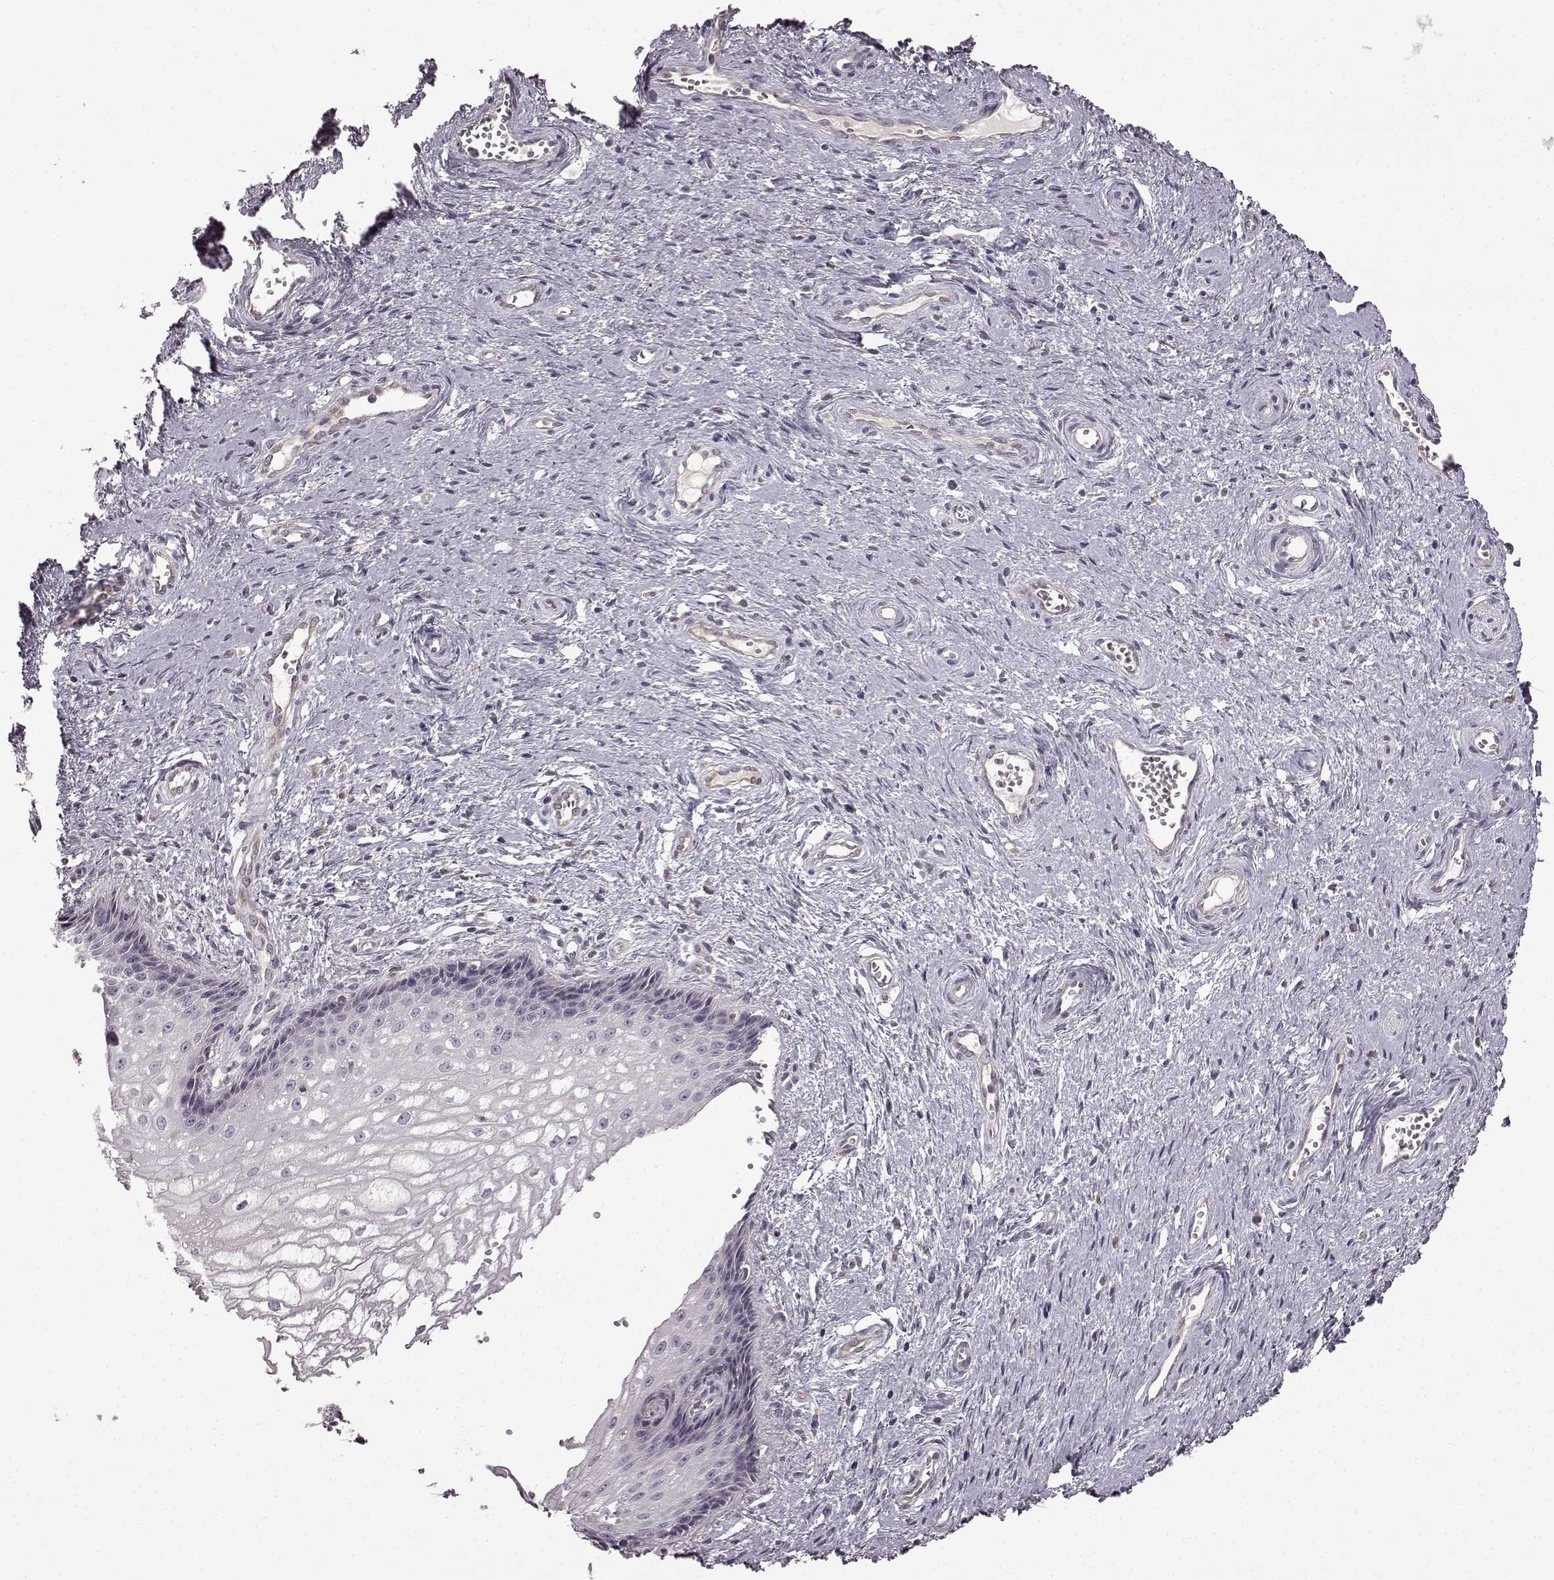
{"staining": {"intensity": "negative", "quantity": "none", "location": "none"}, "tissue": "cervical cancer", "cell_type": "Tumor cells", "image_type": "cancer", "snomed": [{"axis": "morphology", "description": "Squamous cell carcinoma, NOS"}, {"axis": "topography", "description": "Cervix"}], "caption": "Human squamous cell carcinoma (cervical) stained for a protein using IHC shows no staining in tumor cells.", "gene": "B3GNT6", "patient": {"sex": "female", "age": 30}}